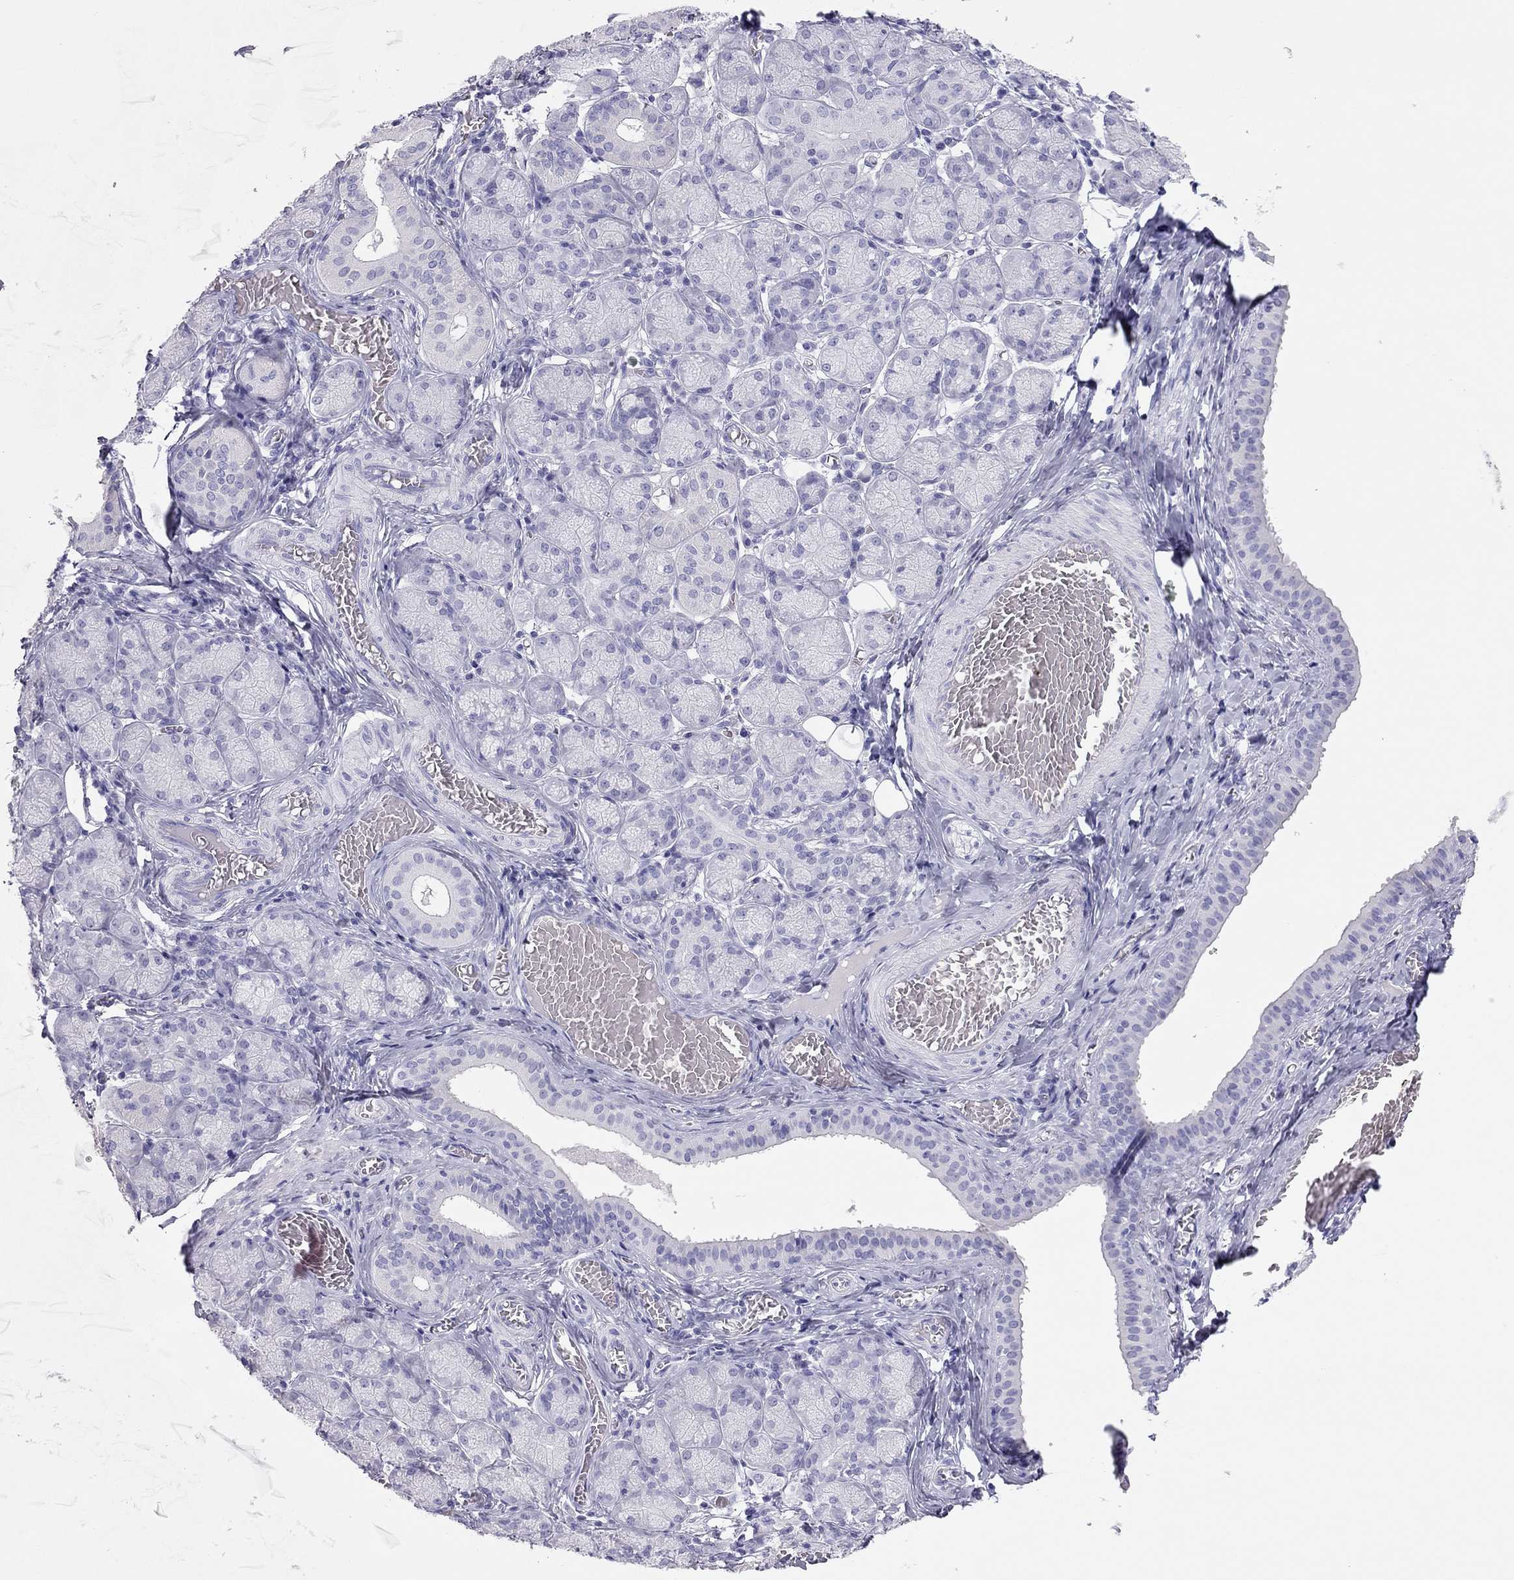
{"staining": {"intensity": "negative", "quantity": "none", "location": "none"}, "tissue": "salivary gland", "cell_type": "Glandular cells", "image_type": "normal", "snomed": [{"axis": "morphology", "description": "Normal tissue, NOS"}, {"axis": "topography", "description": "Salivary gland"}, {"axis": "topography", "description": "Peripheral nerve tissue"}], "caption": "Salivary gland stained for a protein using immunohistochemistry (IHC) demonstrates no expression glandular cells.", "gene": "TSHB", "patient": {"sex": "female", "age": 24}}